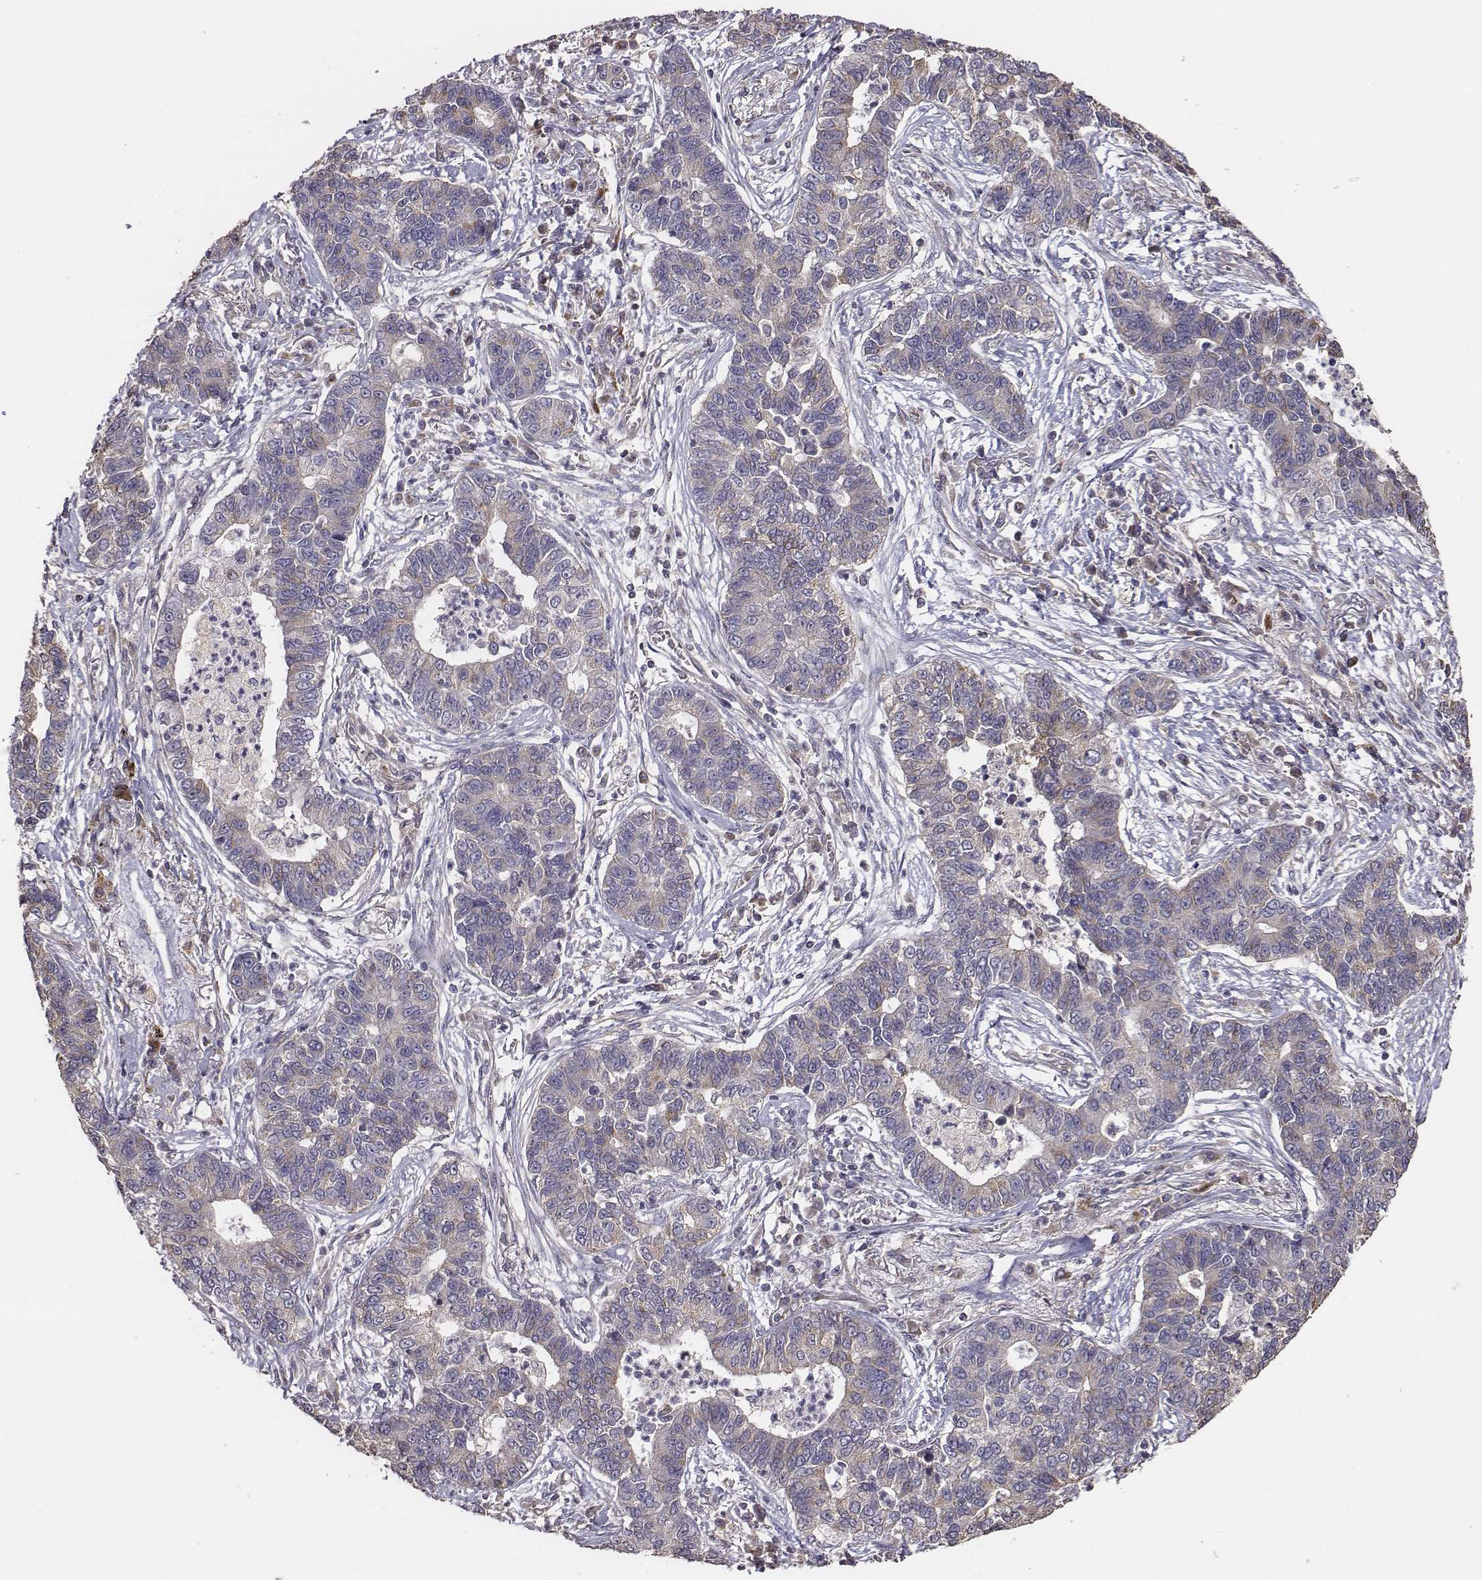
{"staining": {"intensity": "weak", "quantity": ">75%", "location": "cytoplasmic/membranous"}, "tissue": "lung cancer", "cell_type": "Tumor cells", "image_type": "cancer", "snomed": [{"axis": "morphology", "description": "Adenocarcinoma, NOS"}, {"axis": "topography", "description": "Lung"}], "caption": "An image of lung cancer (adenocarcinoma) stained for a protein displays weak cytoplasmic/membranous brown staining in tumor cells. (Brightfield microscopy of DAB IHC at high magnification).", "gene": "AP1B1", "patient": {"sex": "female", "age": 57}}